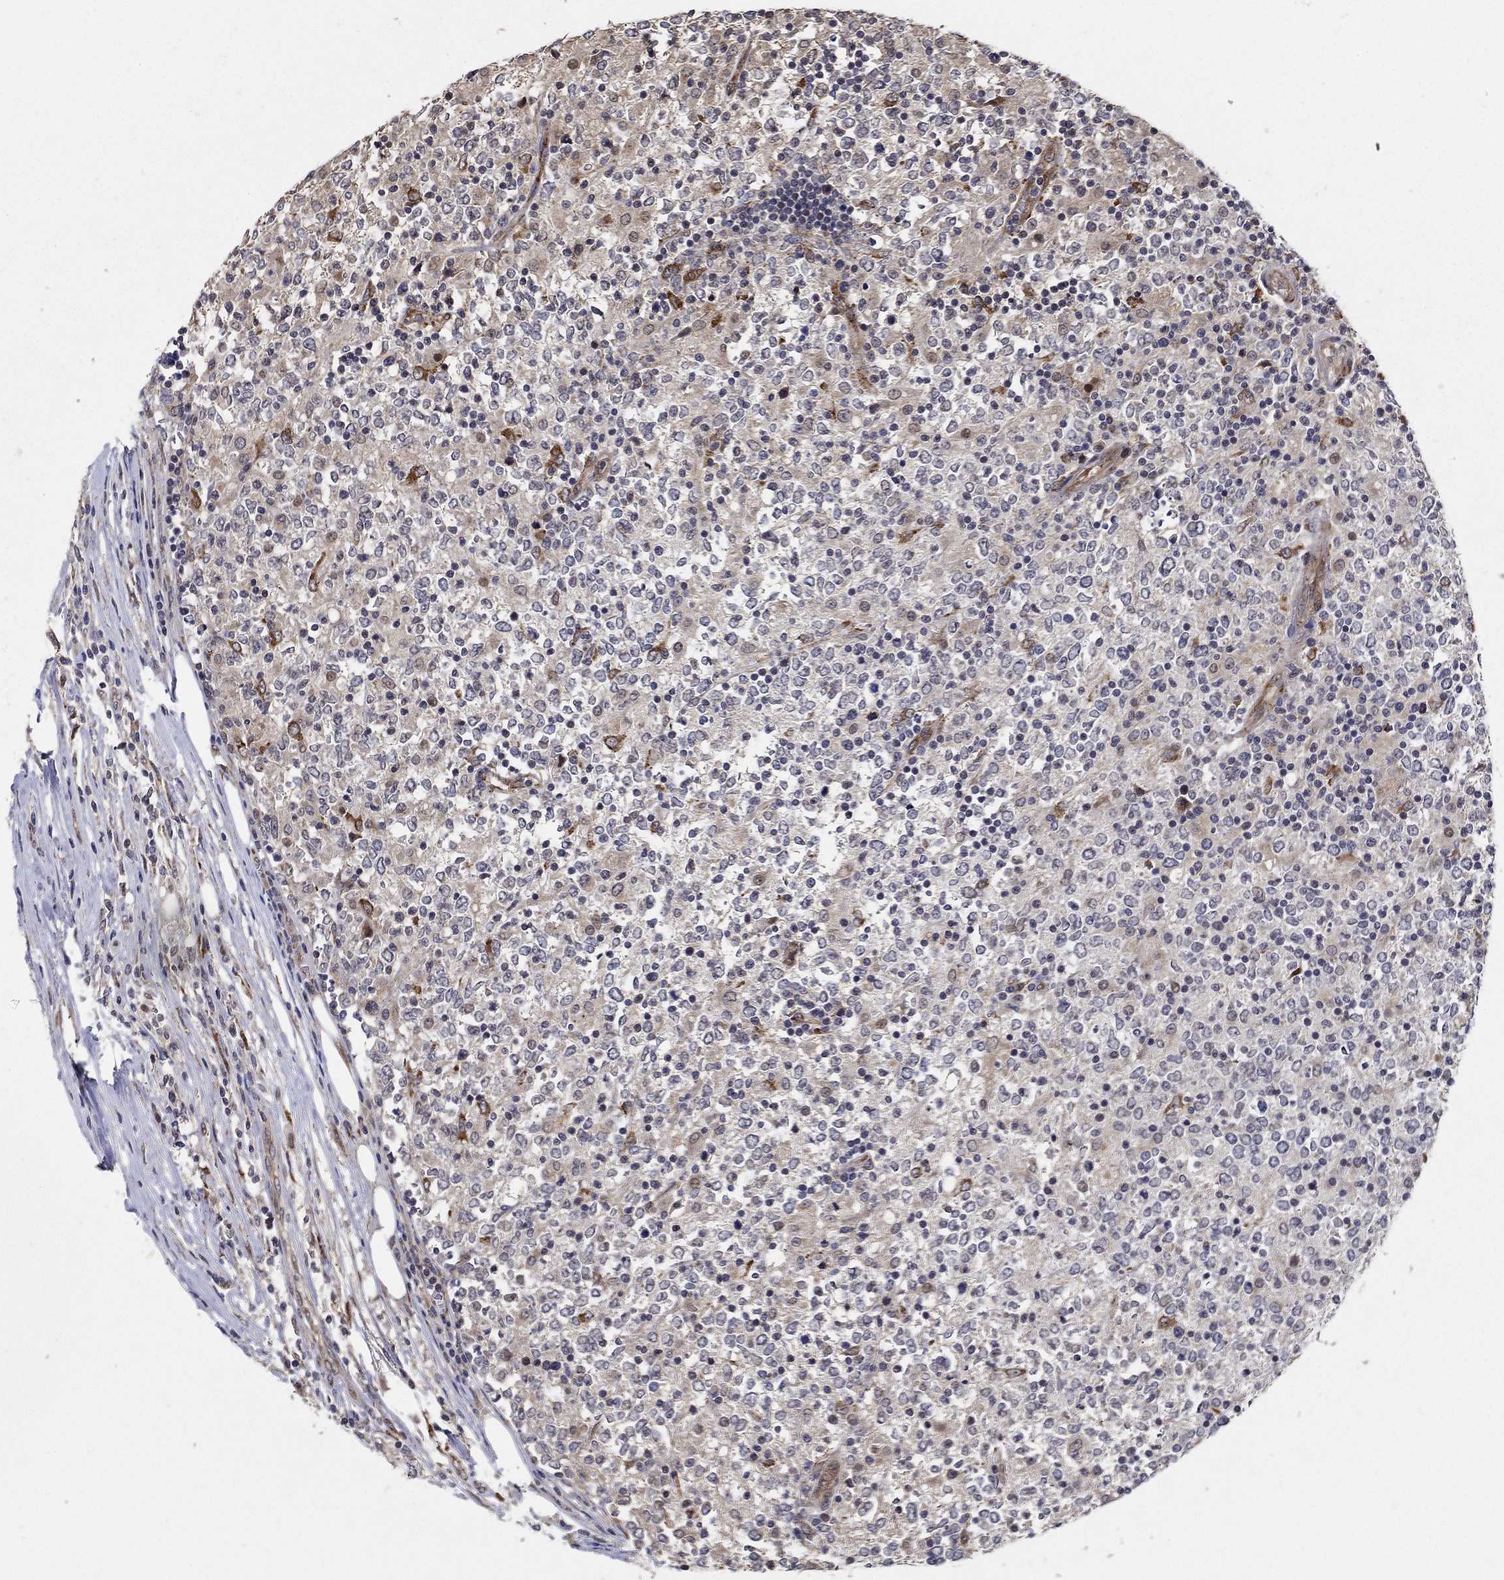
{"staining": {"intensity": "negative", "quantity": "none", "location": "none"}, "tissue": "lymphoma", "cell_type": "Tumor cells", "image_type": "cancer", "snomed": [{"axis": "morphology", "description": "Malignant lymphoma, non-Hodgkin's type, High grade"}, {"axis": "topography", "description": "Lymph node"}], "caption": "This is a micrograph of immunohistochemistry (IHC) staining of lymphoma, which shows no positivity in tumor cells.", "gene": "ZNF594", "patient": {"sex": "female", "age": 84}}